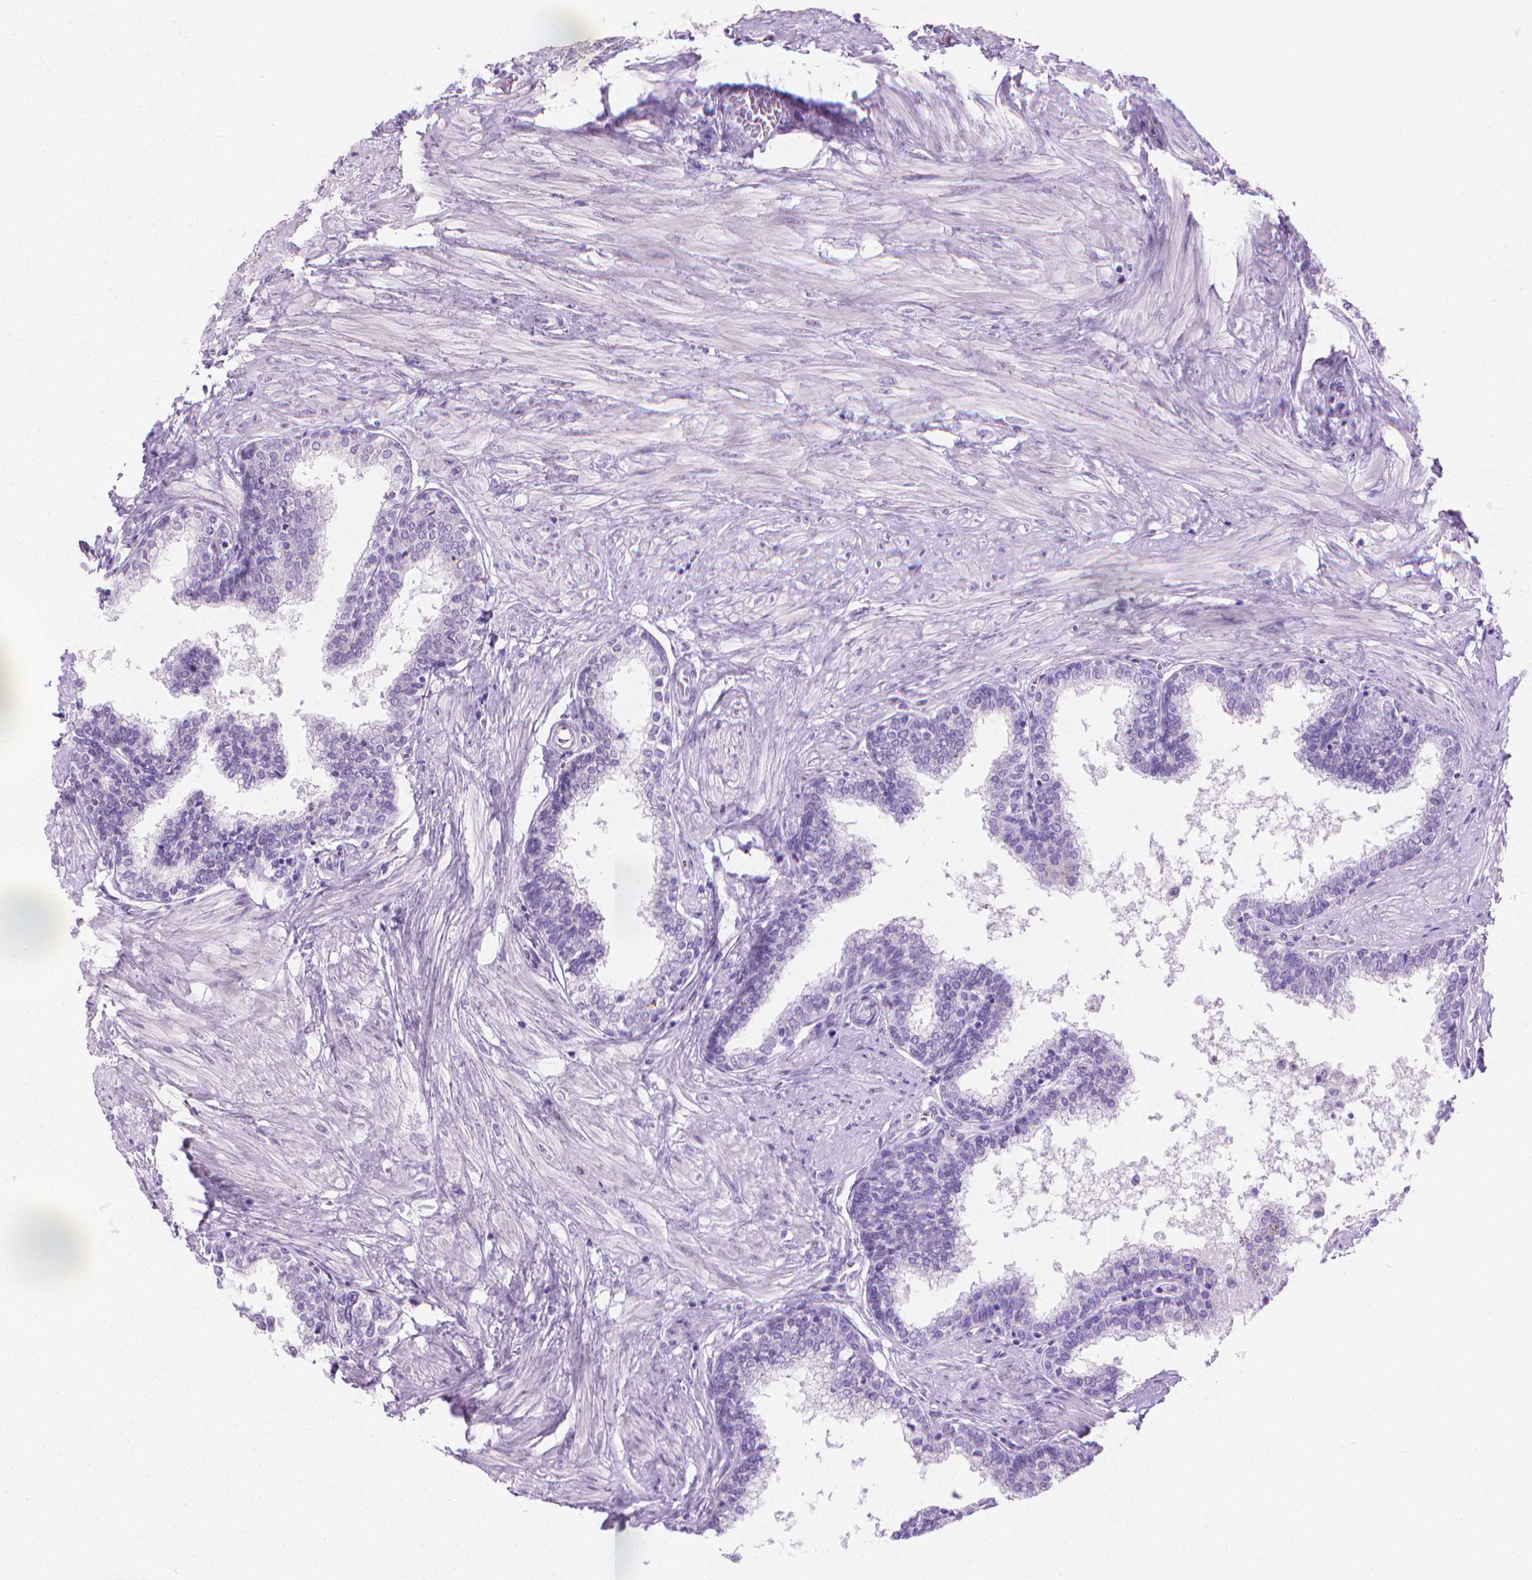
{"staining": {"intensity": "negative", "quantity": "none", "location": "none"}, "tissue": "prostate", "cell_type": "Glandular cells", "image_type": "normal", "snomed": [{"axis": "morphology", "description": "Normal tissue, NOS"}, {"axis": "topography", "description": "Prostate"}], "caption": "A high-resolution photomicrograph shows immunohistochemistry (IHC) staining of benign prostate, which shows no significant expression in glandular cells.", "gene": "CFAP52", "patient": {"sex": "male", "age": 55}}